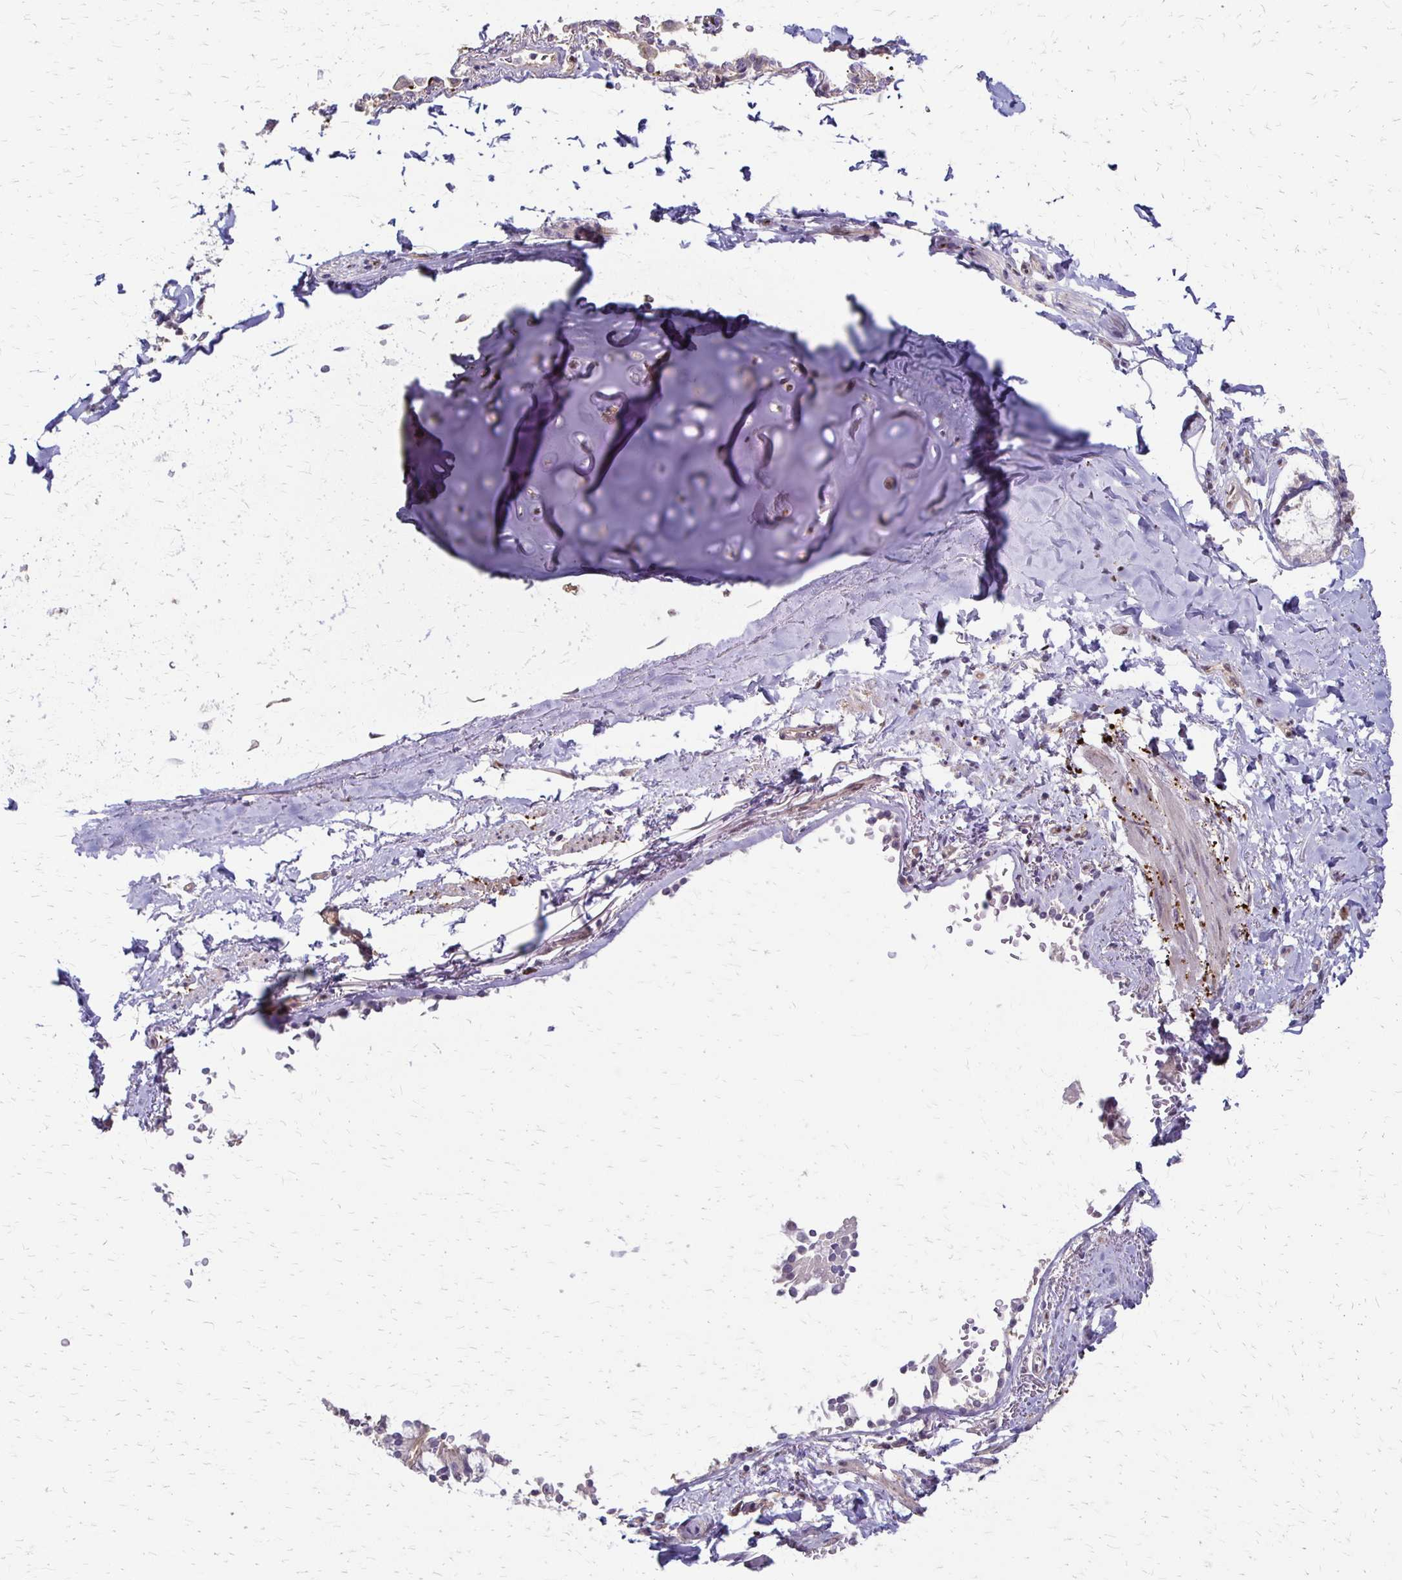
{"staining": {"intensity": "weak", "quantity": "<25%", "location": "cytoplasmic/membranous"}, "tissue": "soft tissue", "cell_type": "Chondrocytes", "image_type": "normal", "snomed": [{"axis": "morphology", "description": "Normal tissue, NOS"}, {"axis": "topography", "description": "Cartilage tissue"}, {"axis": "topography", "description": "Bronchus"}, {"axis": "topography", "description": "Peripheral nerve tissue"}], "caption": "The image exhibits no staining of chondrocytes in normal soft tissue.", "gene": "CFL2", "patient": {"sex": "male", "age": 67}}